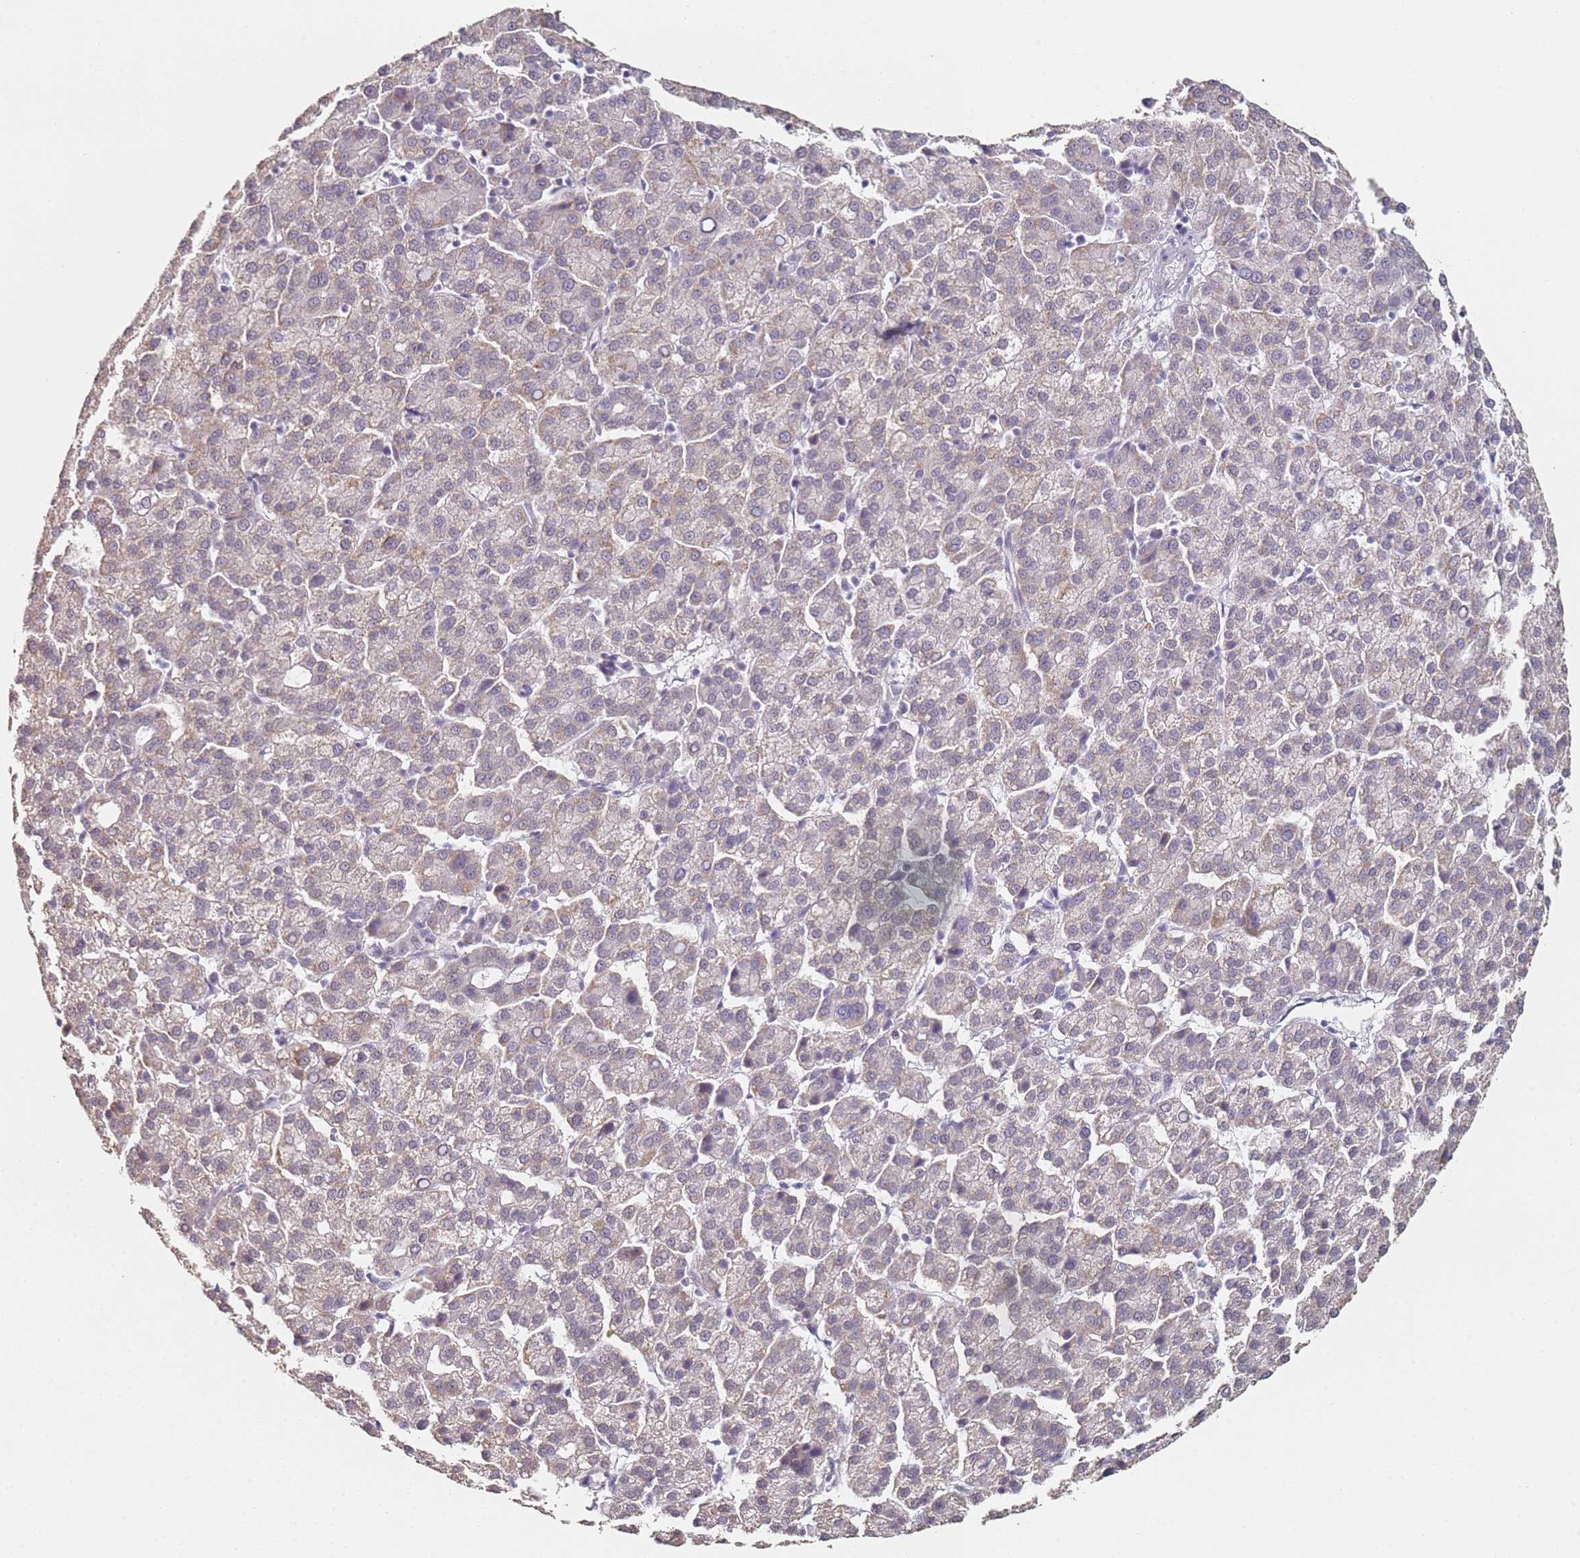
{"staining": {"intensity": "moderate", "quantity": "<25%", "location": "cytoplasmic/membranous"}, "tissue": "liver cancer", "cell_type": "Tumor cells", "image_type": "cancer", "snomed": [{"axis": "morphology", "description": "Carcinoma, Hepatocellular, NOS"}, {"axis": "topography", "description": "Liver"}], "caption": "DAB immunohistochemical staining of liver cancer (hepatocellular carcinoma) shows moderate cytoplasmic/membranous protein positivity in about <25% of tumor cells. The staining is performed using DAB brown chromogen to label protein expression. The nuclei are counter-stained blue using hematoxylin.", "gene": "DNAH11", "patient": {"sex": "female", "age": 58}}